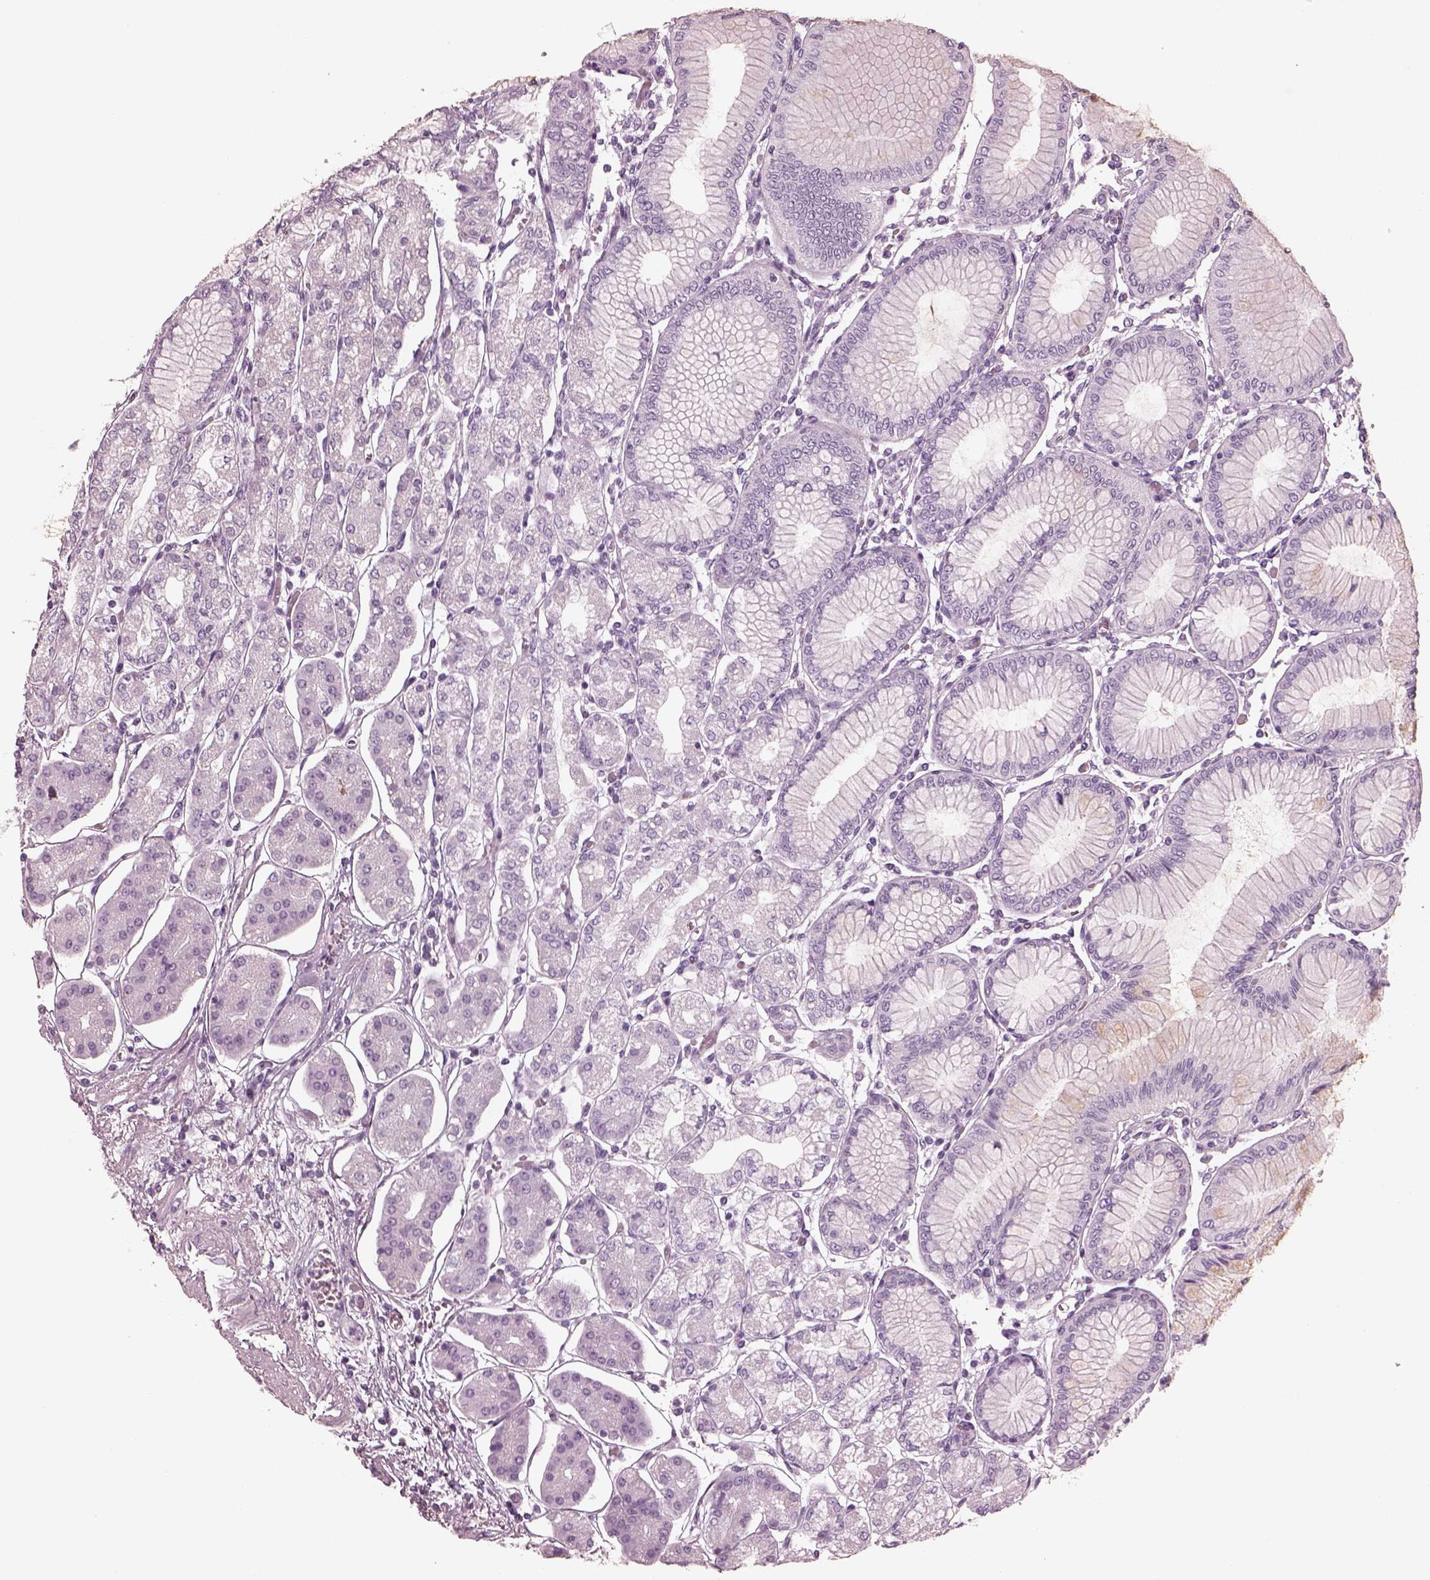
{"staining": {"intensity": "negative", "quantity": "none", "location": "none"}, "tissue": "stomach", "cell_type": "Glandular cells", "image_type": "normal", "snomed": [{"axis": "morphology", "description": "Normal tissue, NOS"}, {"axis": "topography", "description": "Skeletal muscle"}, {"axis": "topography", "description": "Stomach"}], "caption": "High power microscopy histopathology image of an IHC histopathology image of normal stomach, revealing no significant positivity in glandular cells. (Brightfield microscopy of DAB (3,3'-diaminobenzidine) IHC at high magnification).", "gene": "FABP9", "patient": {"sex": "female", "age": 57}}